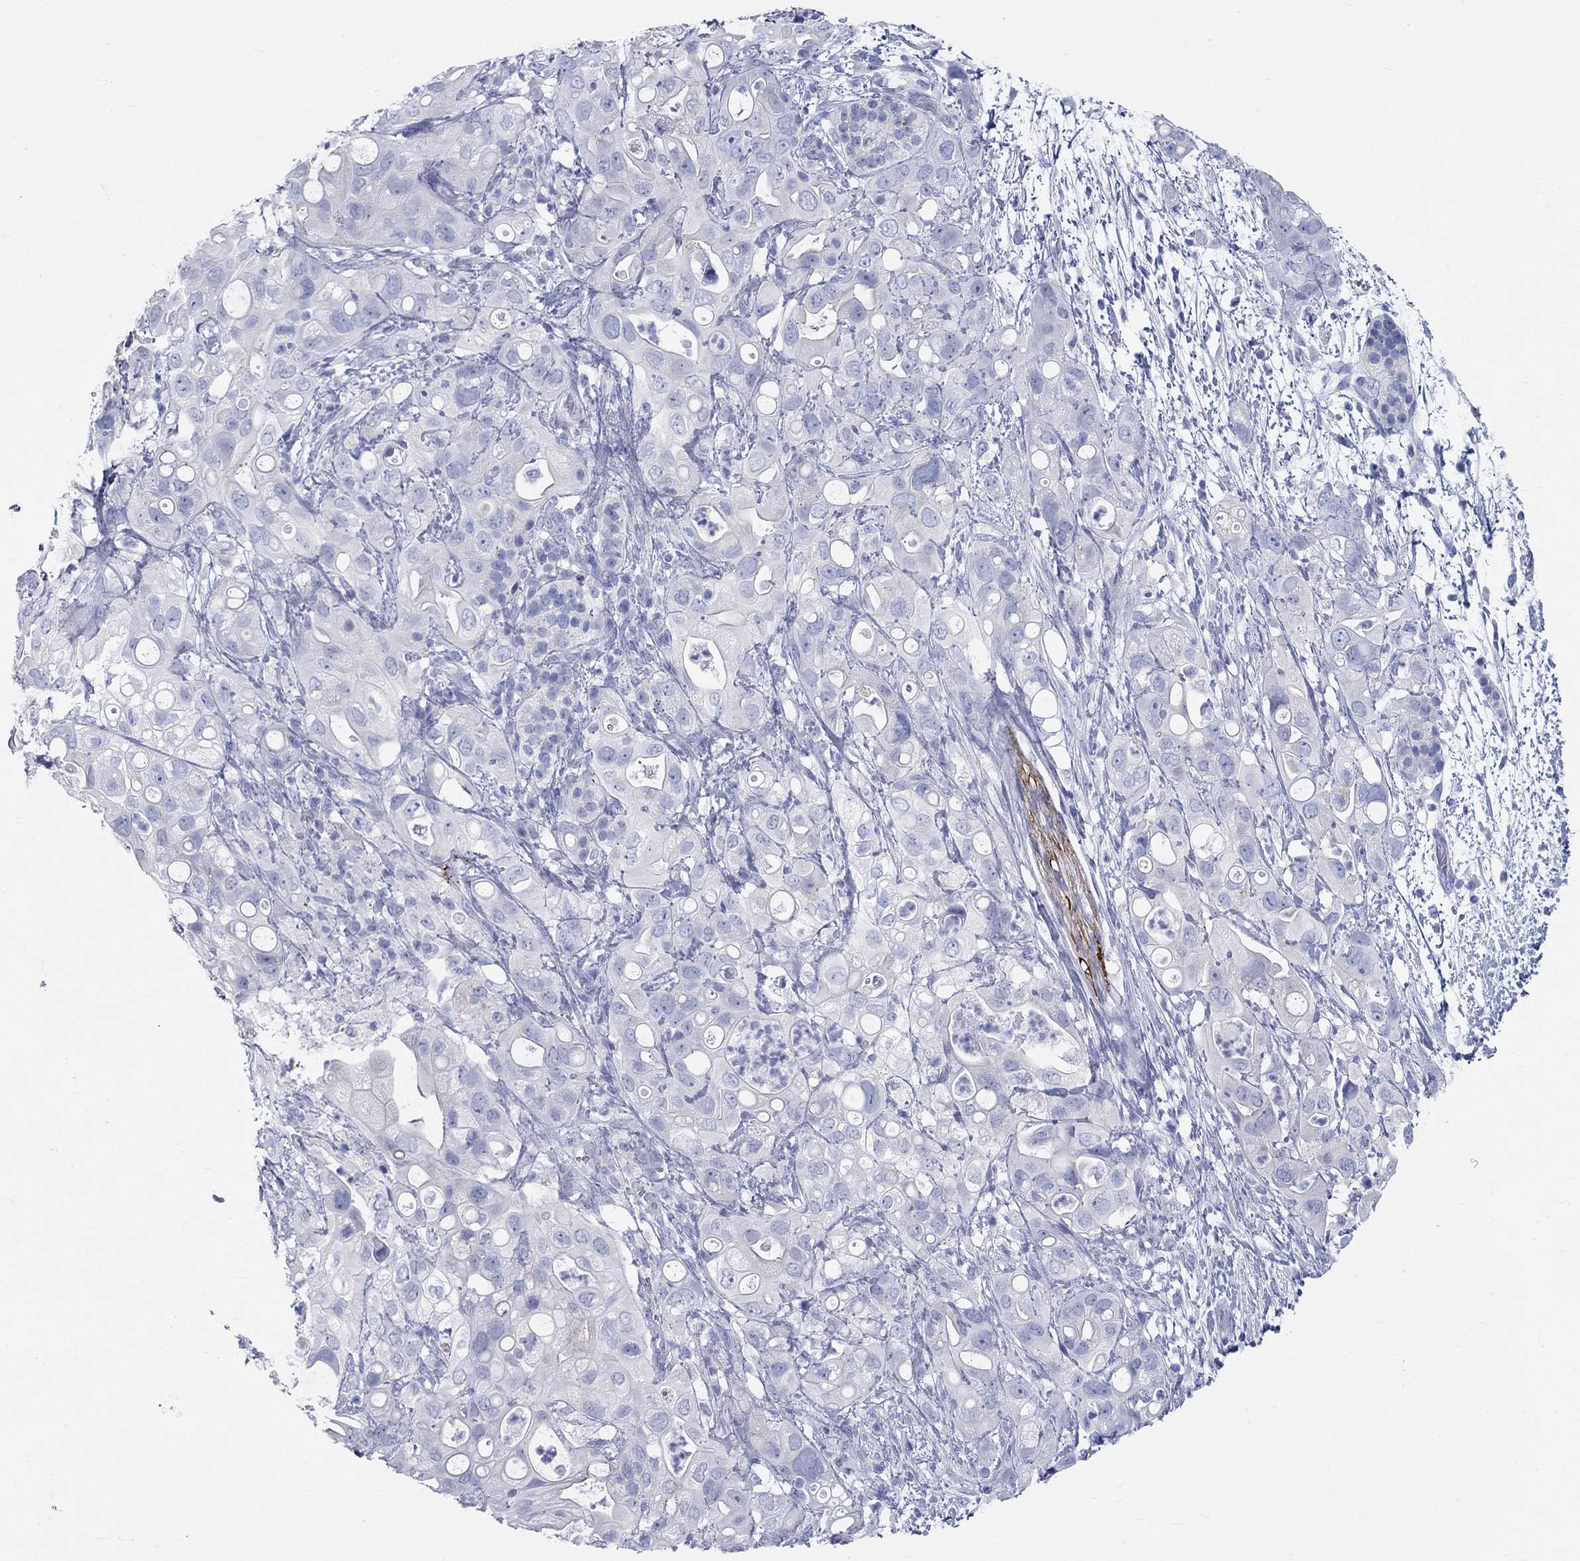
{"staining": {"intensity": "moderate", "quantity": "<25%", "location": "cytoplasmic/membranous"}, "tissue": "pancreatic cancer", "cell_type": "Tumor cells", "image_type": "cancer", "snomed": [{"axis": "morphology", "description": "Adenocarcinoma, NOS"}, {"axis": "topography", "description": "Pancreas"}], "caption": "IHC of human pancreatic cancer displays low levels of moderate cytoplasmic/membranous positivity in approximately <25% of tumor cells. The staining is performed using DAB brown chromogen to label protein expression. The nuclei are counter-stained blue using hematoxylin.", "gene": "SPATA9", "patient": {"sex": "female", "age": 72}}